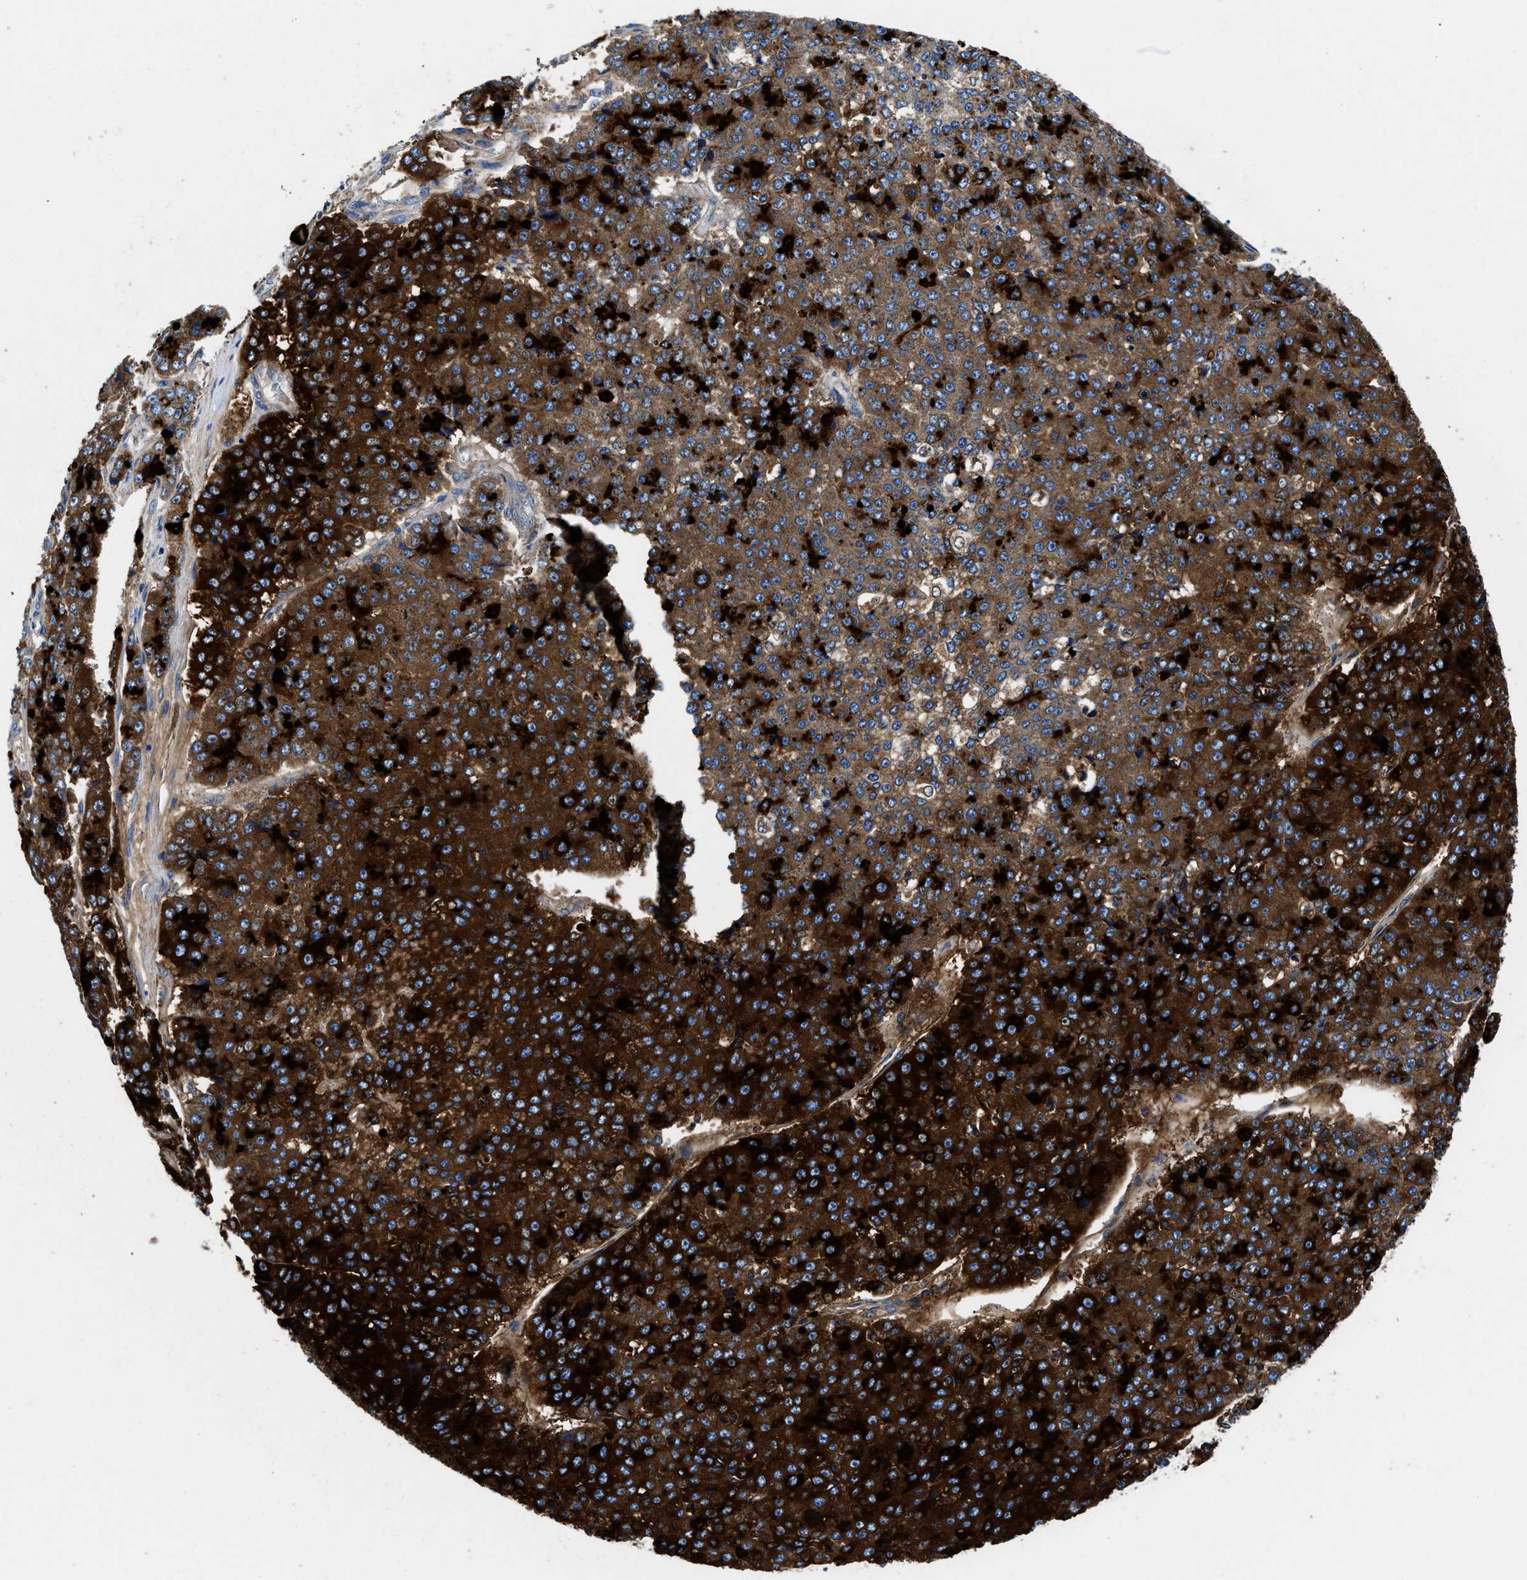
{"staining": {"intensity": "strong", "quantity": "25%-75%", "location": "cytoplasmic/membranous"}, "tissue": "pancreatic cancer", "cell_type": "Tumor cells", "image_type": "cancer", "snomed": [{"axis": "morphology", "description": "Adenocarcinoma, NOS"}, {"axis": "topography", "description": "Pancreas"}], "caption": "Immunohistochemical staining of pancreatic cancer (adenocarcinoma) reveals high levels of strong cytoplasmic/membranous protein expression in approximately 25%-75% of tumor cells. (DAB (3,3'-diaminobenzidine) IHC with brightfield microscopy, high magnification).", "gene": "NEU1", "patient": {"sex": "male", "age": 50}}